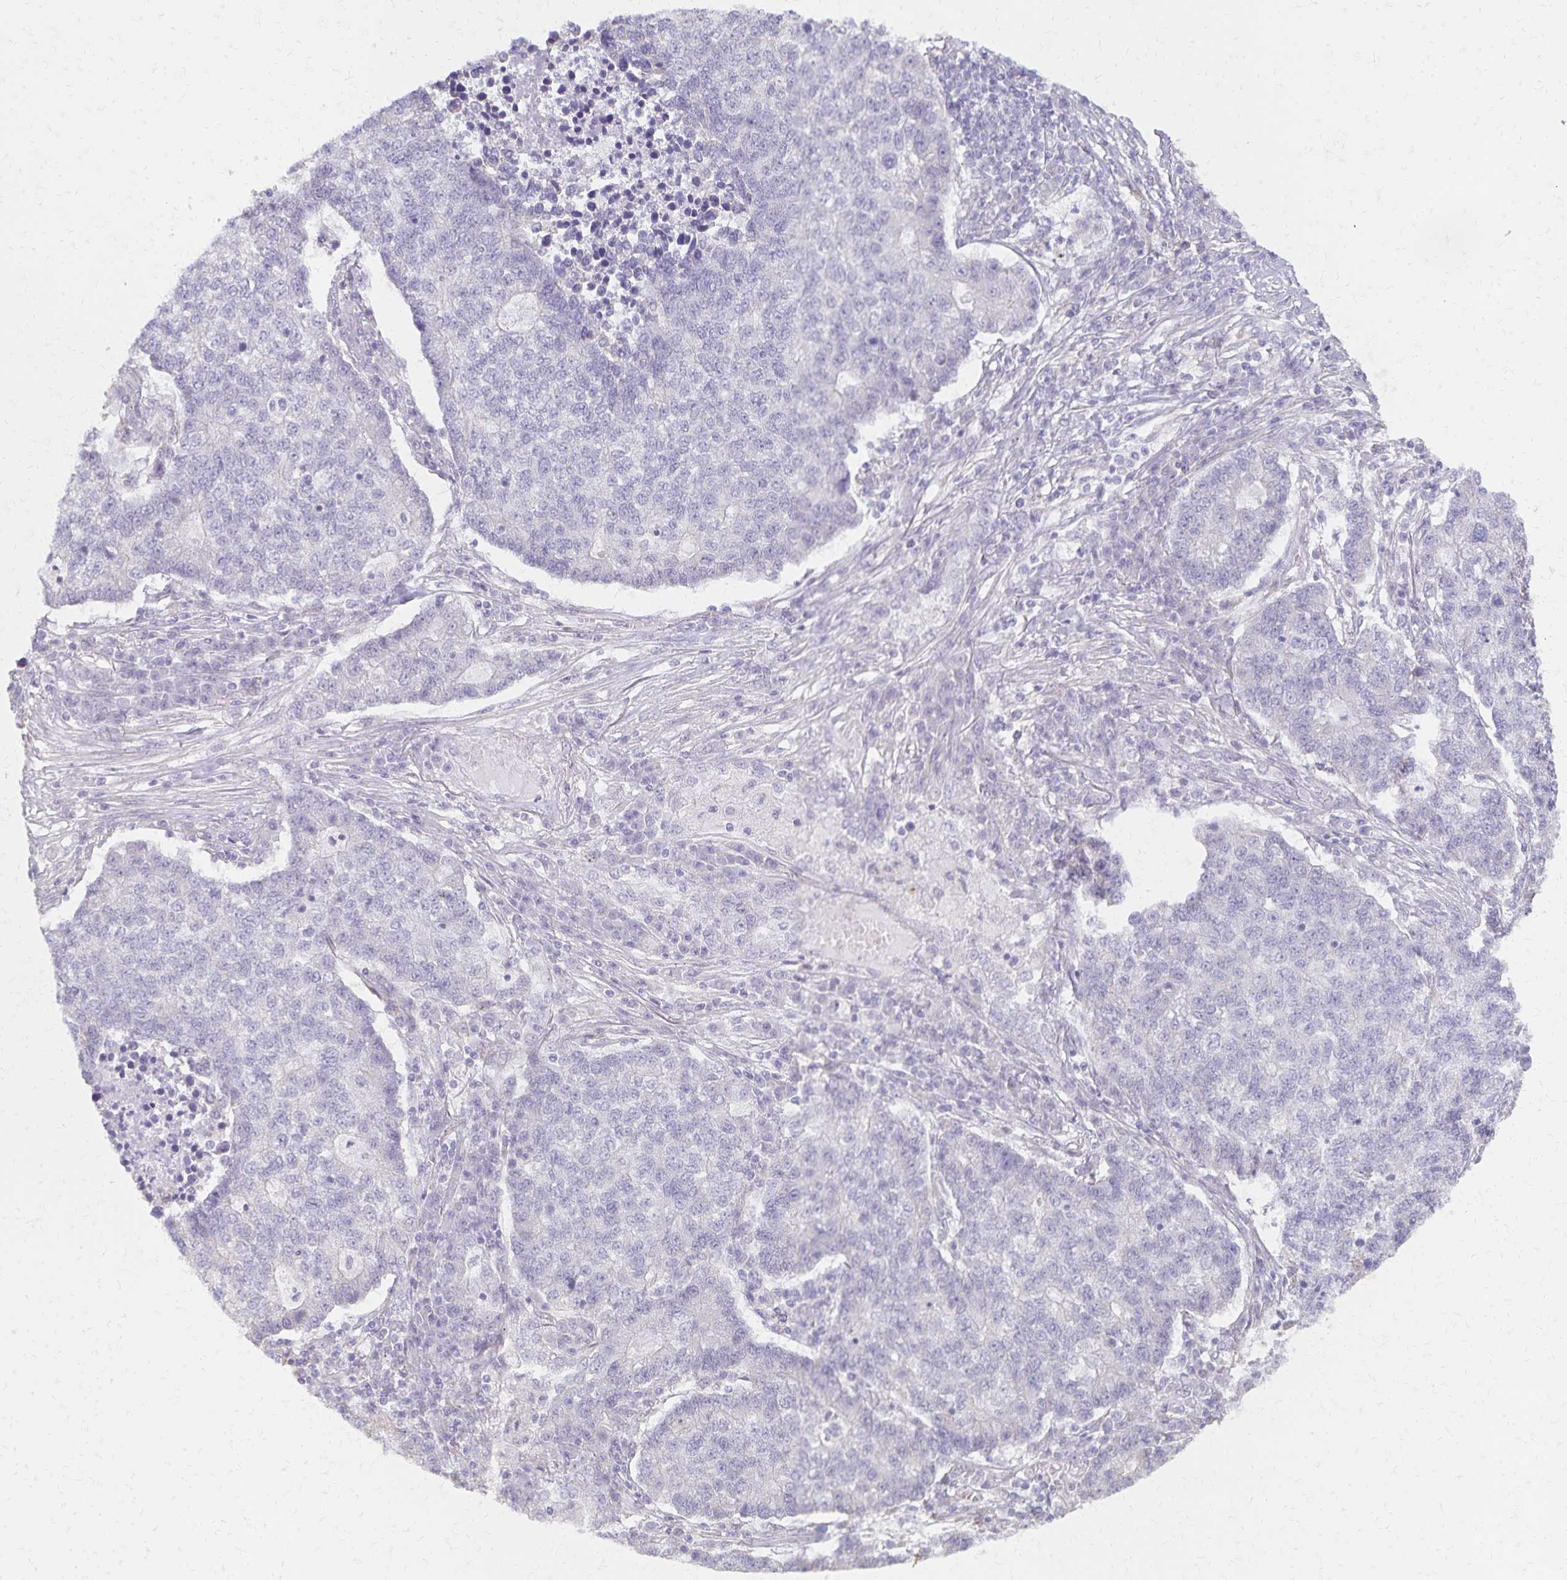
{"staining": {"intensity": "negative", "quantity": "none", "location": "none"}, "tissue": "lung cancer", "cell_type": "Tumor cells", "image_type": "cancer", "snomed": [{"axis": "morphology", "description": "Adenocarcinoma, NOS"}, {"axis": "topography", "description": "Lung"}], "caption": "Immunohistochemistry (IHC) of human lung cancer (adenocarcinoma) displays no expression in tumor cells.", "gene": "KISS1", "patient": {"sex": "male", "age": 57}}